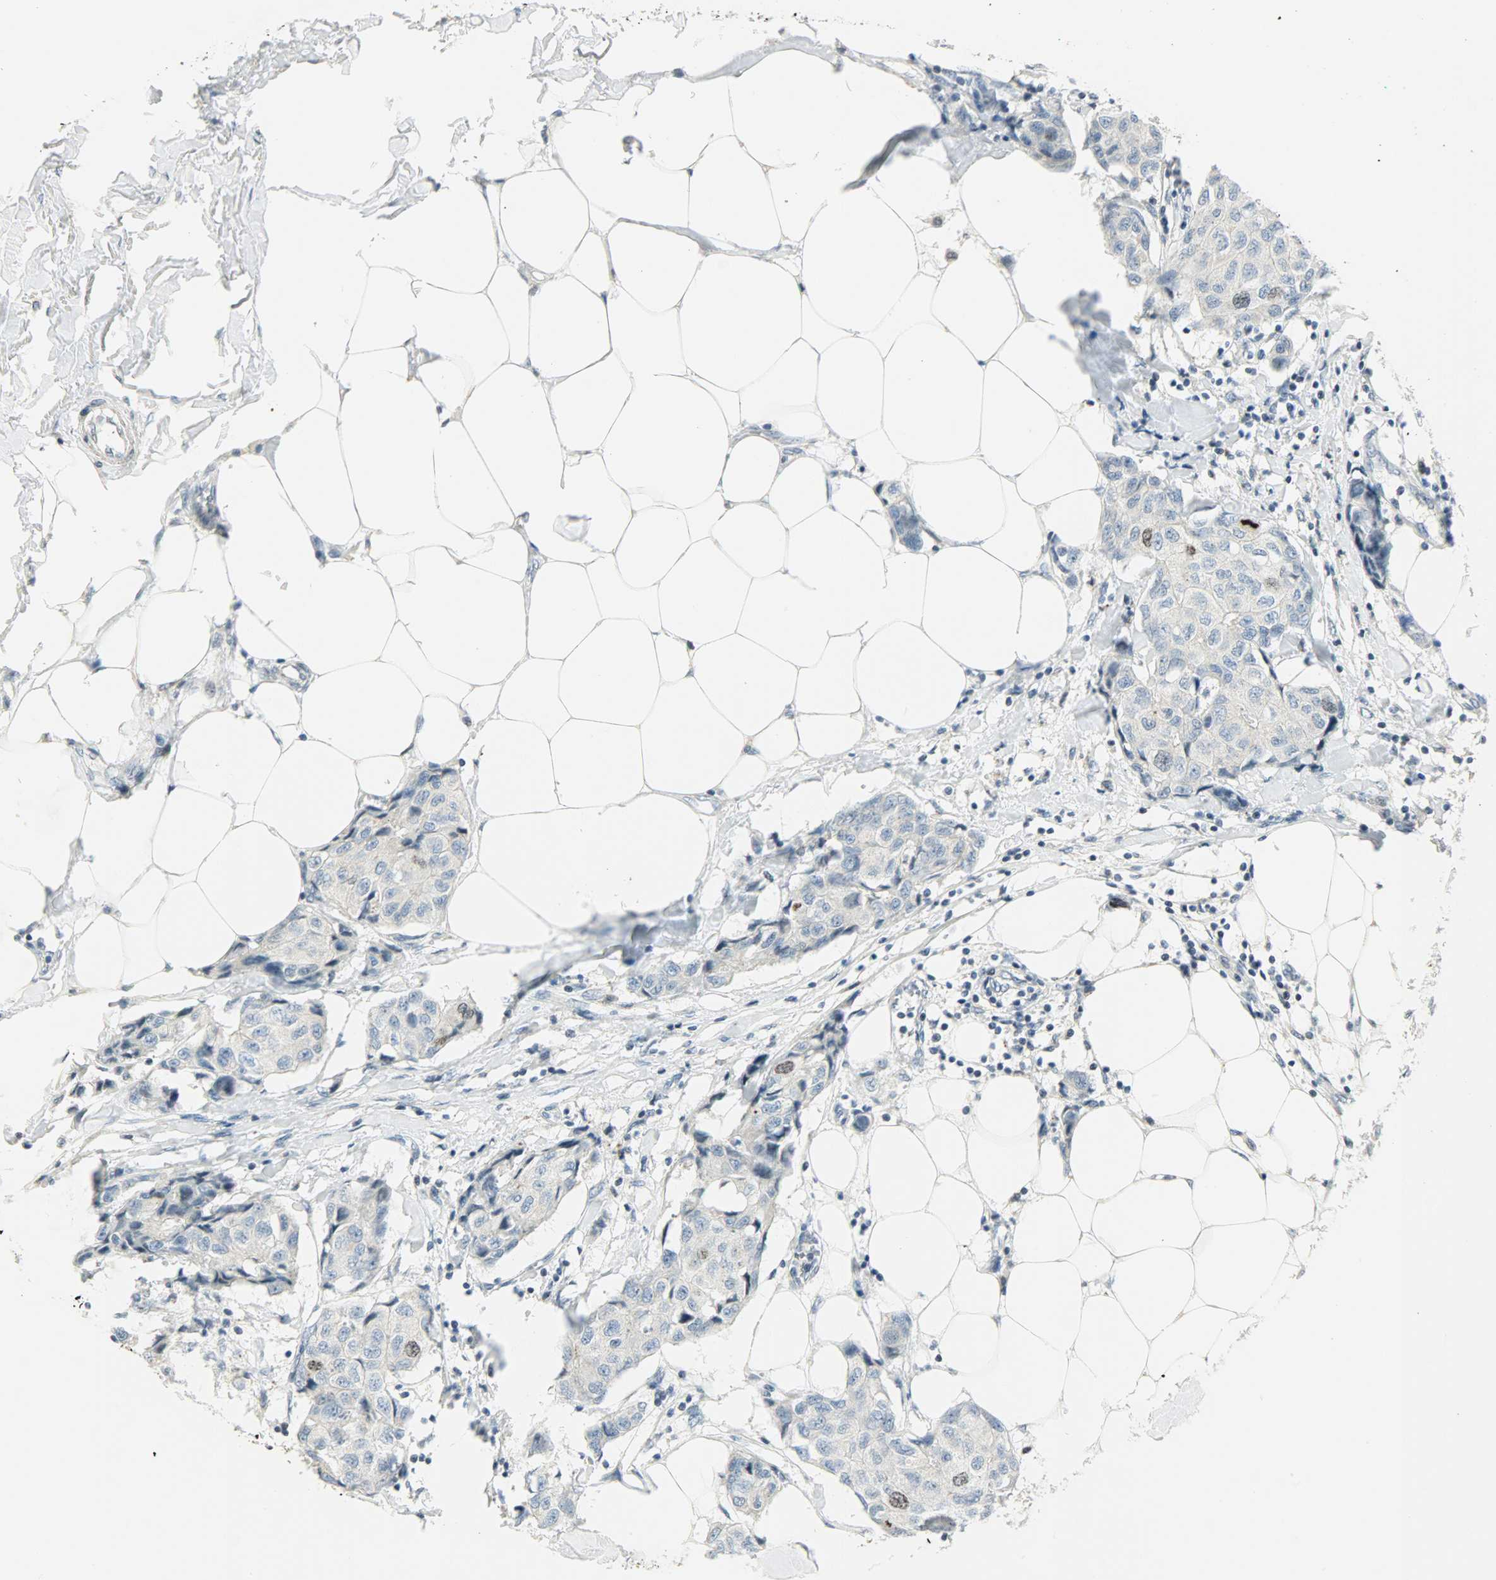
{"staining": {"intensity": "moderate", "quantity": "<25%", "location": "nuclear"}, "tissue": "breast cancer", "cell_type": "Tumor cells", "image_type": "cancer", "snomed": [{"axis": "morphology", "description": "Duct carcinoma"}, {"axis": "topography", "description": "Breast"}], "caption": "Immunohistochemical staining of breast cancer shows low levels of moderate nuclear expression in approximately <25% of tumor cells.", "gene": "AURKB", "patient": {"sex": "female", "age": 80}}